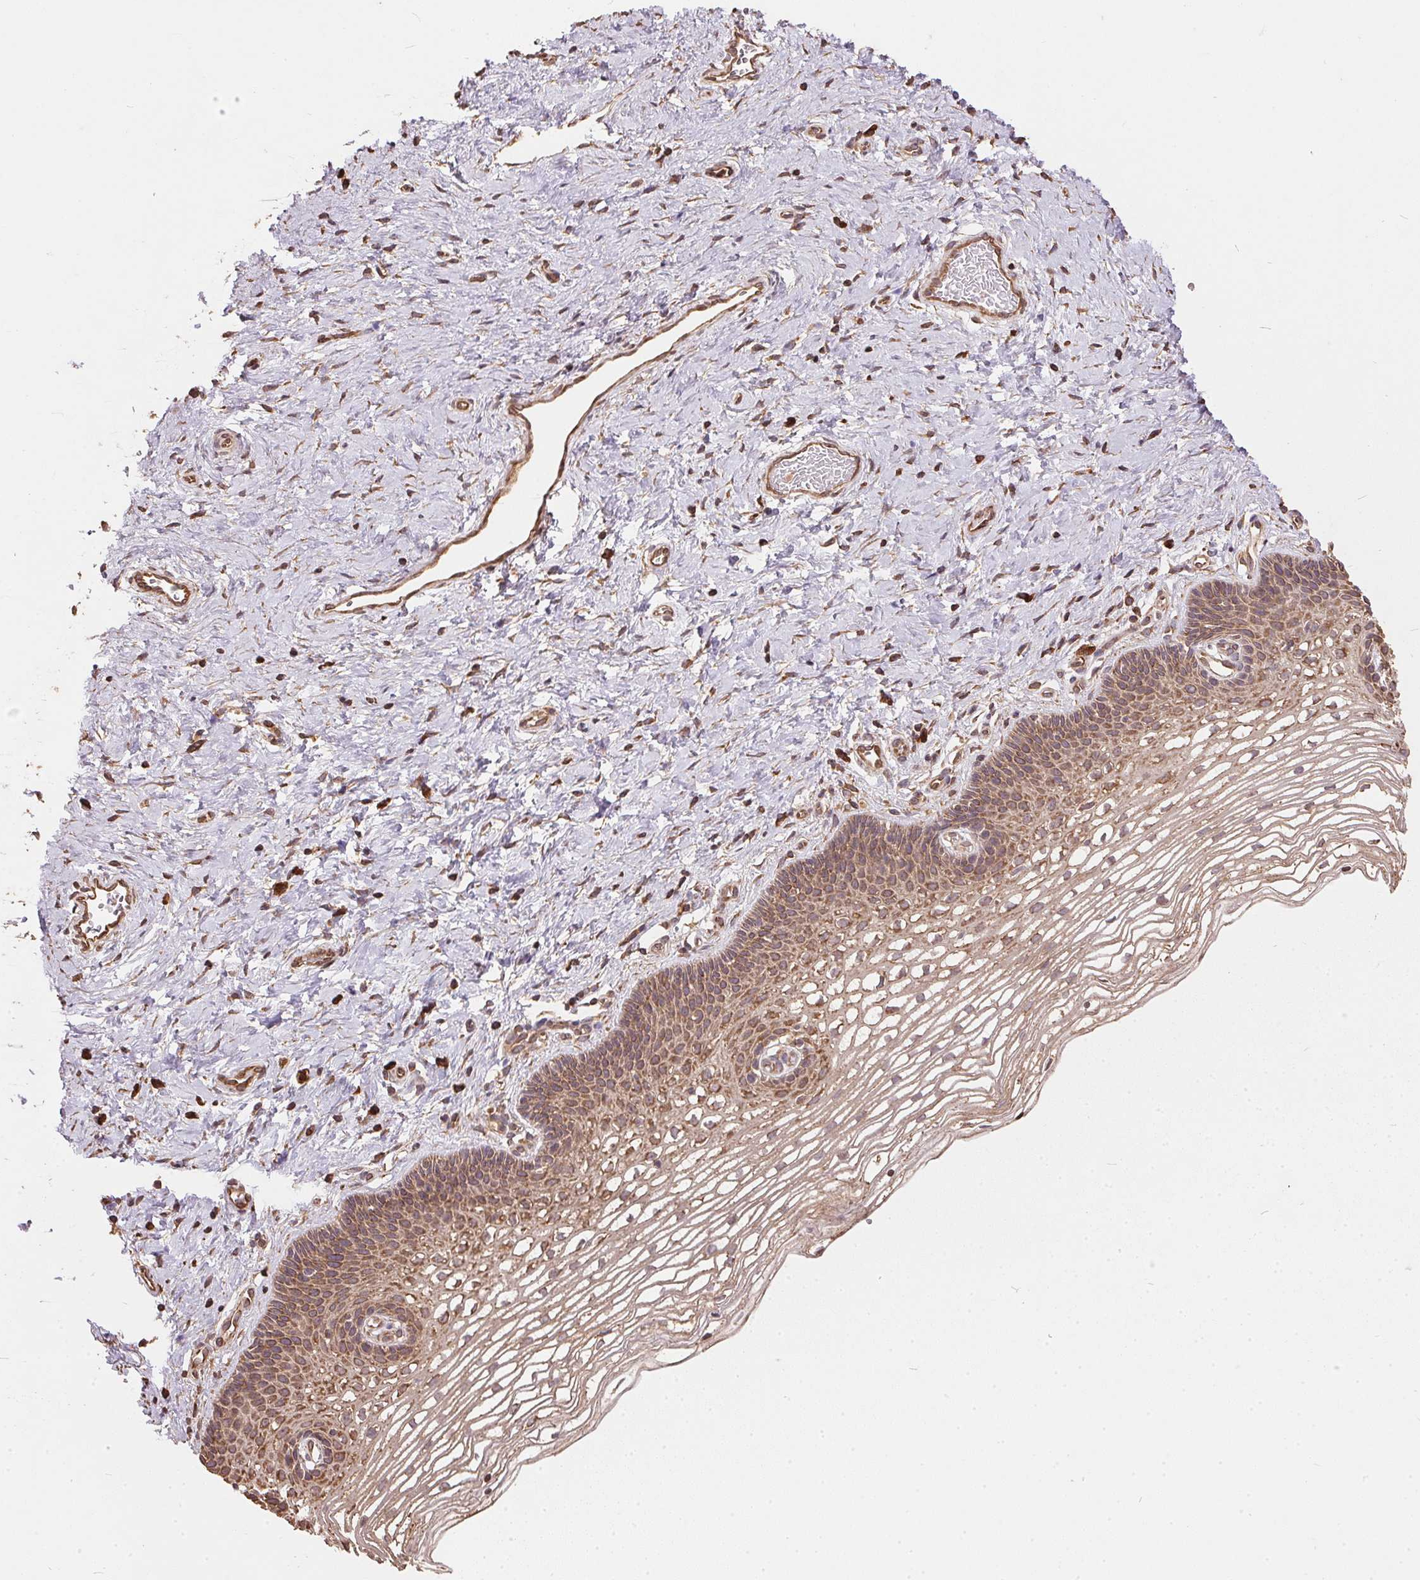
{"staining": {"intensity": "weak", "quantity": ">75%", "location": "cytoplasmic/membranous"}, "tissue": "cervix", "cell_type": "Glandular cells", "image_type": "normal", "snomed": [{"axis": "morphology", "description": "Normal tissue, NOS"}, {"axis": "topography", "description": "Cervix"}], "caption": "IHC image of benign cervix: cervix stained using immunohistochemistry demonstrates low levels of weak protein expression localized specifically in the cytoplasmic/membranous of glandular cells, appearing as a cytoplasmic/membranous brown color.", "gene": "EIF2S1", "patient": {"sex": "female", "age": 34}}